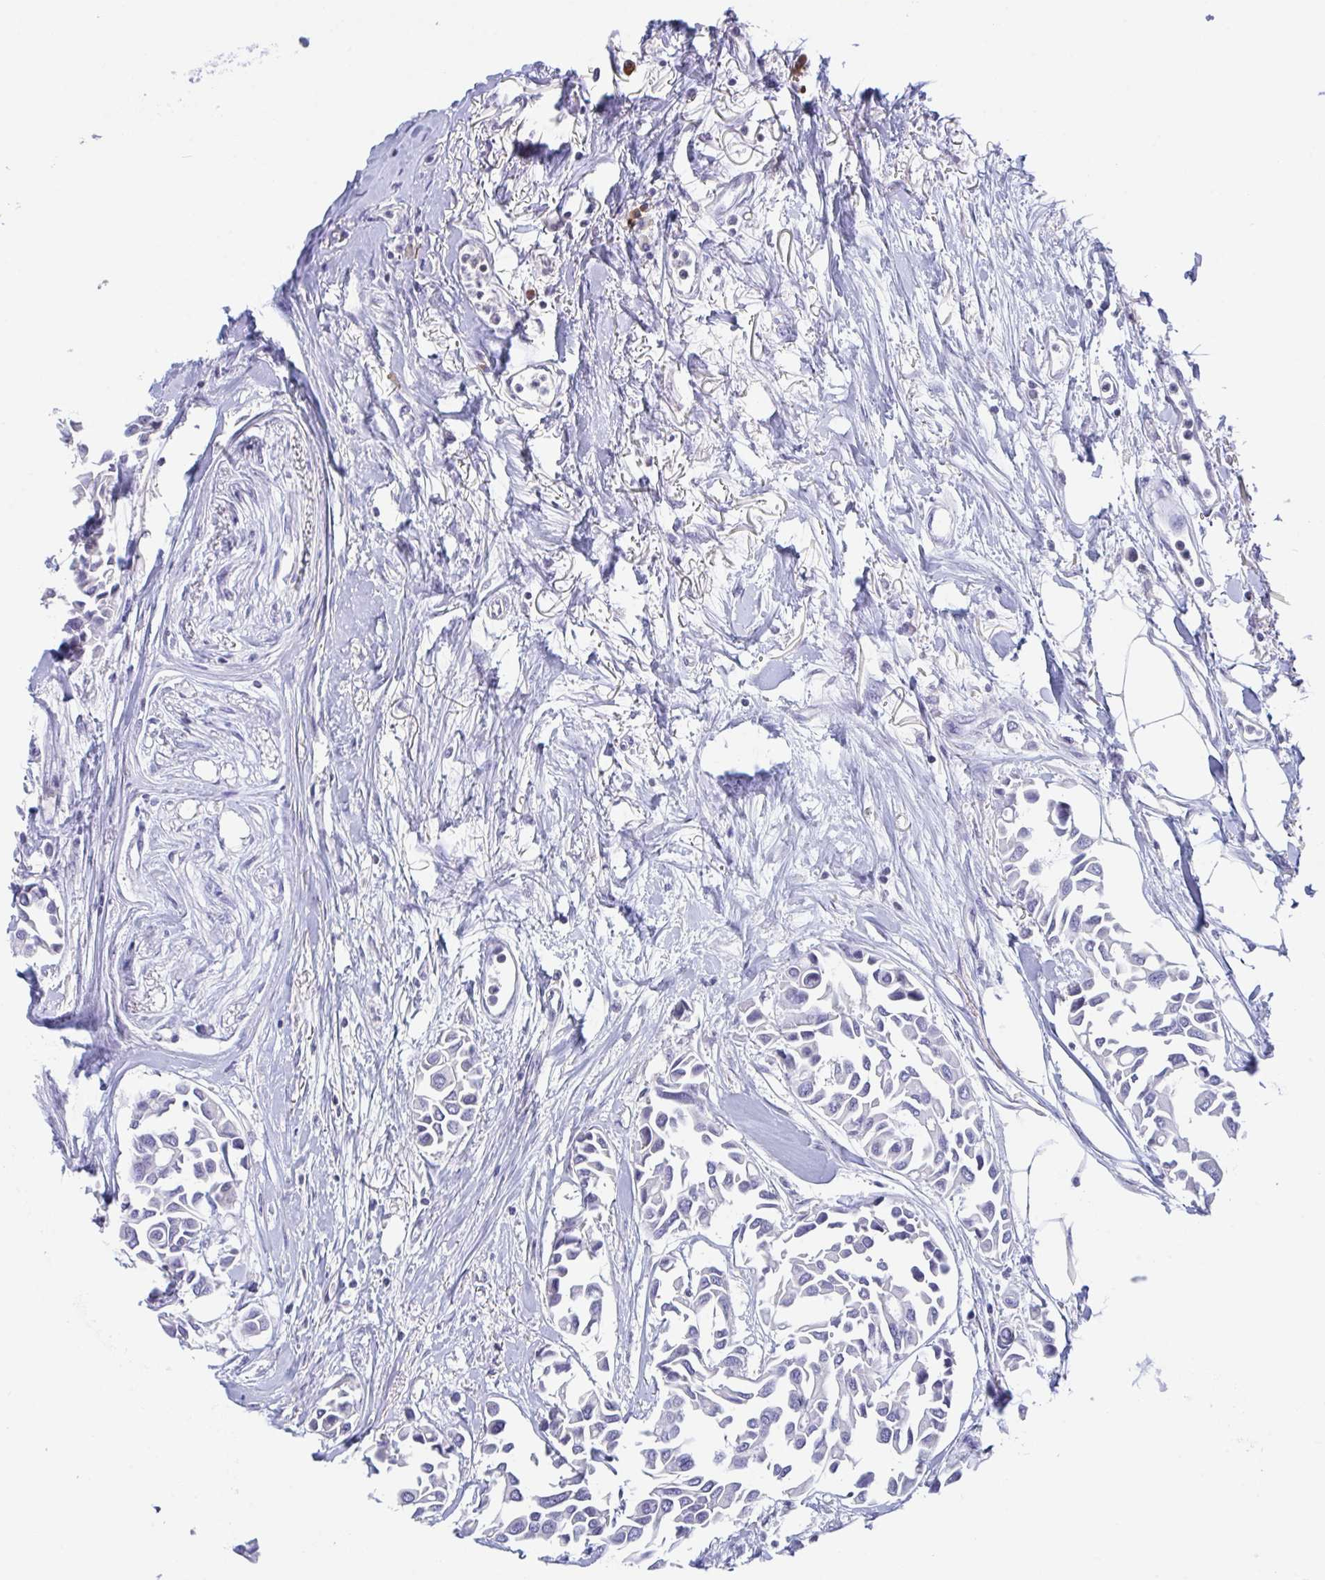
{"staining": {"intensity": "negative", "quantity": "none", "location": "none"}, "tissue": "breast cancer", "cell_type": "Tumor cells", "image_type": "cancer", "snomed": [{"axis": "morphology", "description": "Duct carcinoma"}, {"axis": "topography", "description": "Breast"}], "caption": "Tumor cells show no significant protein expression in invasive ductal carcinoma (breast).", "gene": "LRRC58", "patient": {"sex": "female", "age": 54}}